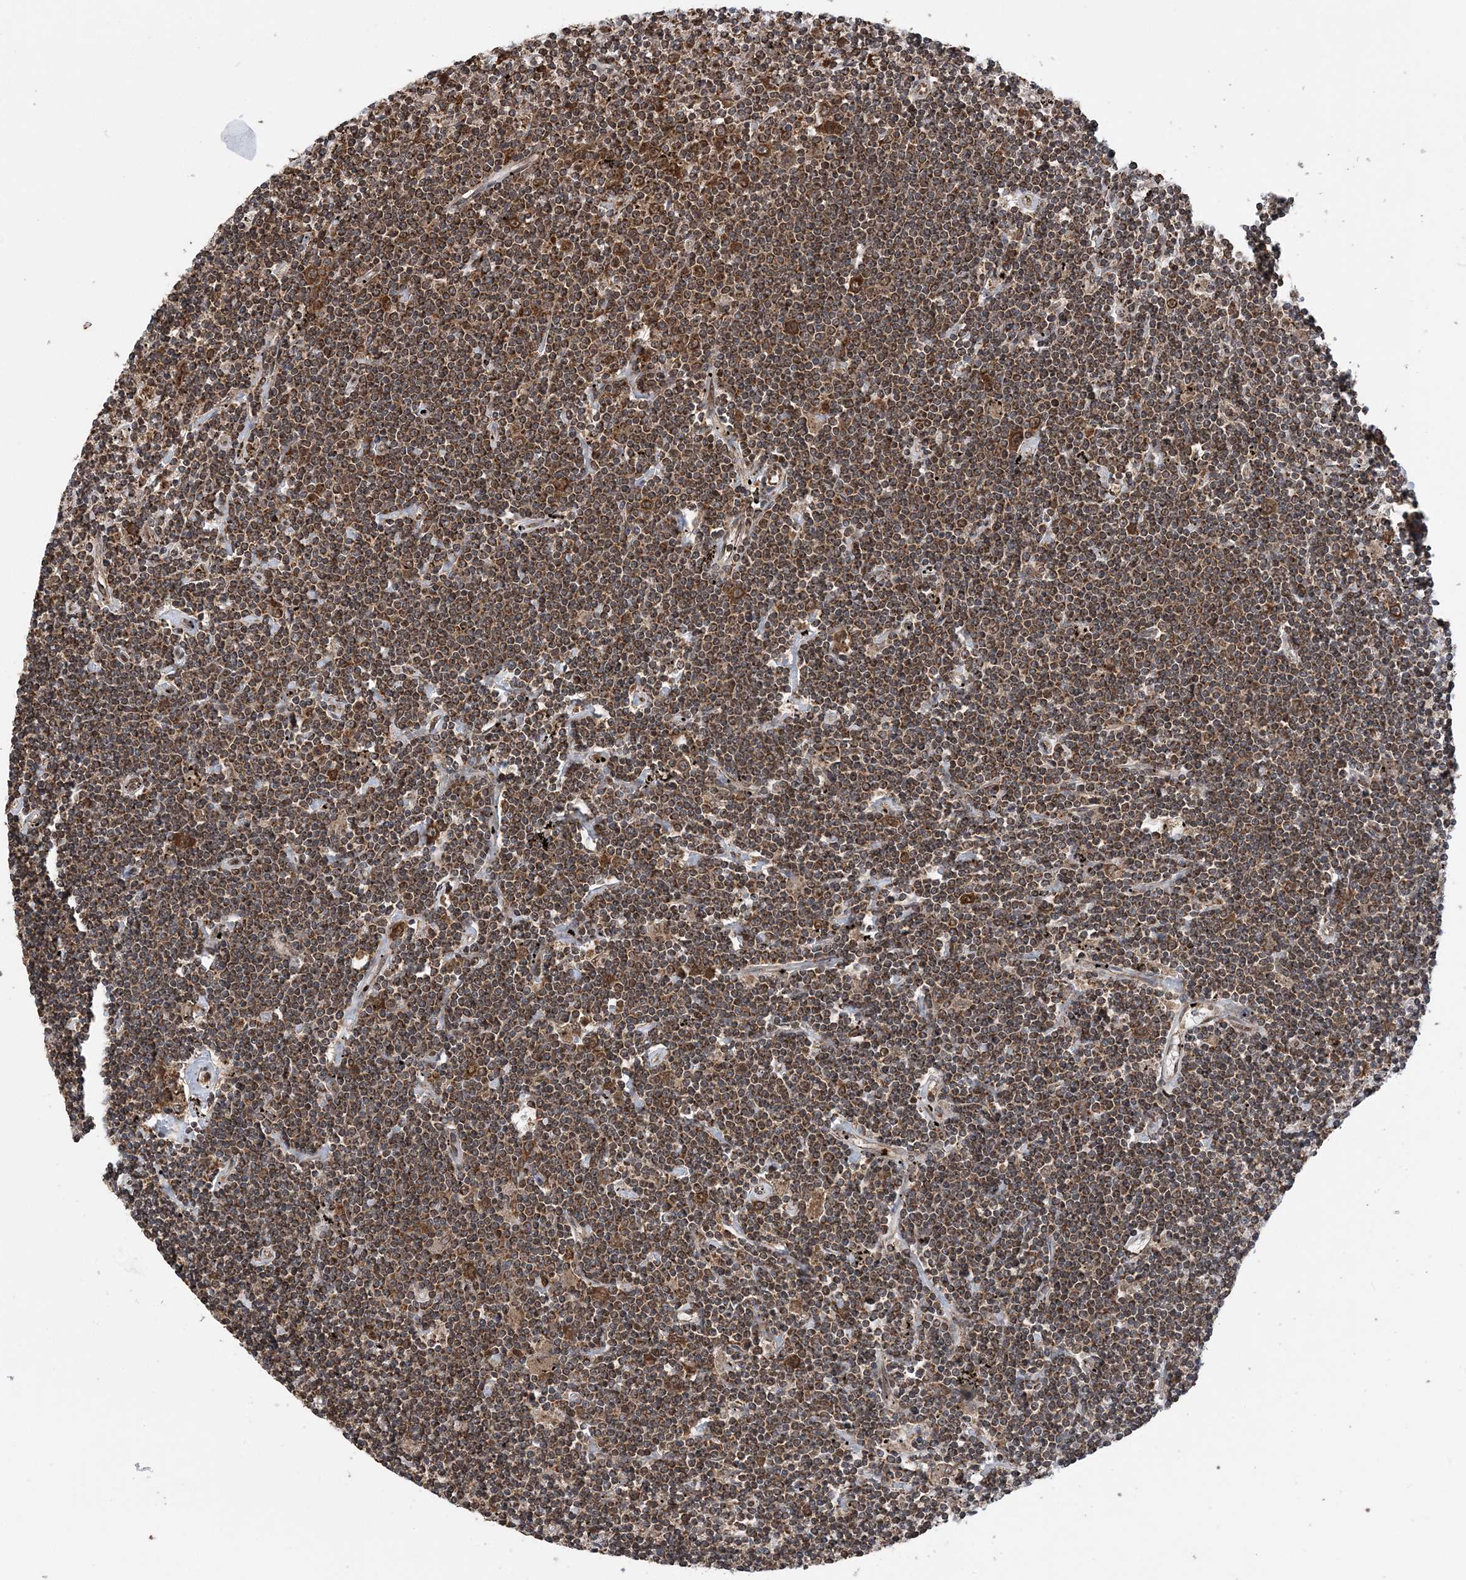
{"staining": {"intensity": "moderate", "quantity": ">75%", "location": "cytoplasmic/membranous"}, "tissue": "lymphoma", "cell_type": "Tumor cells", "image_type": "cancer", "snomed": [{"axis": "morphology", "description": "Malignant lymphoma, non-Hodgkin's type, Low grade"}, {"axis": "topography", "description": "Spleen"}], "caption": "About >75% of tumor cells in human lymphoma show moderate cytoplasmic/membranous protein staining as visualized by brown immunohistochemical staining.", "gene": "PCBP1", "patient": {"sex": "male", "age": 76}}